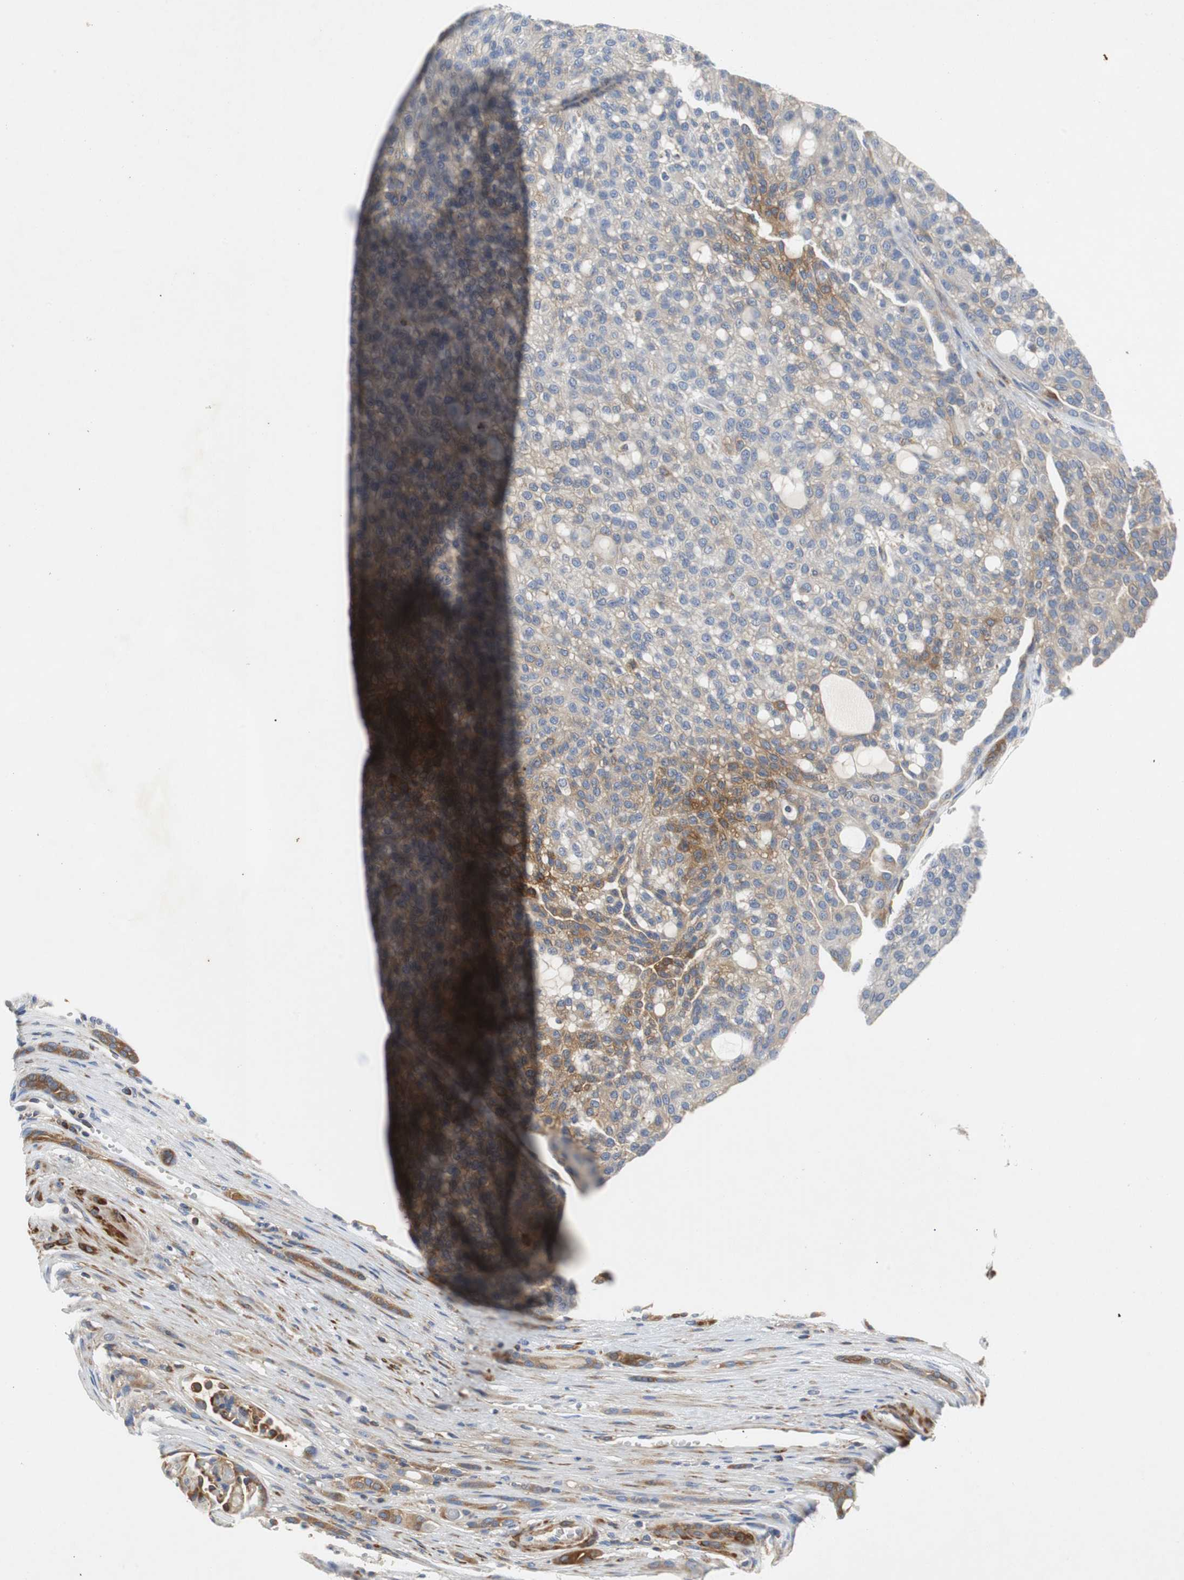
{"staining": {"intensity": "moderate", "quantity": "<25%", "location": "cytoplasmic/membranous"}, "tissue": "renal cancer", "cell_type": "Tumor cells", "image_type": "cancer", "snomed": [{"axis": "morphology", "description": "Adenocarcinoma, NOS"}, {"axis": "topography", "description": "Kidney"}], "caption": "A brown stain highlights moderate cytoplasmic/membranous expression of a protein in adenocarcinoma (renal) tumor cells.", "gene": "GYS1", "patient": {"sex": "male", "age": 63}}